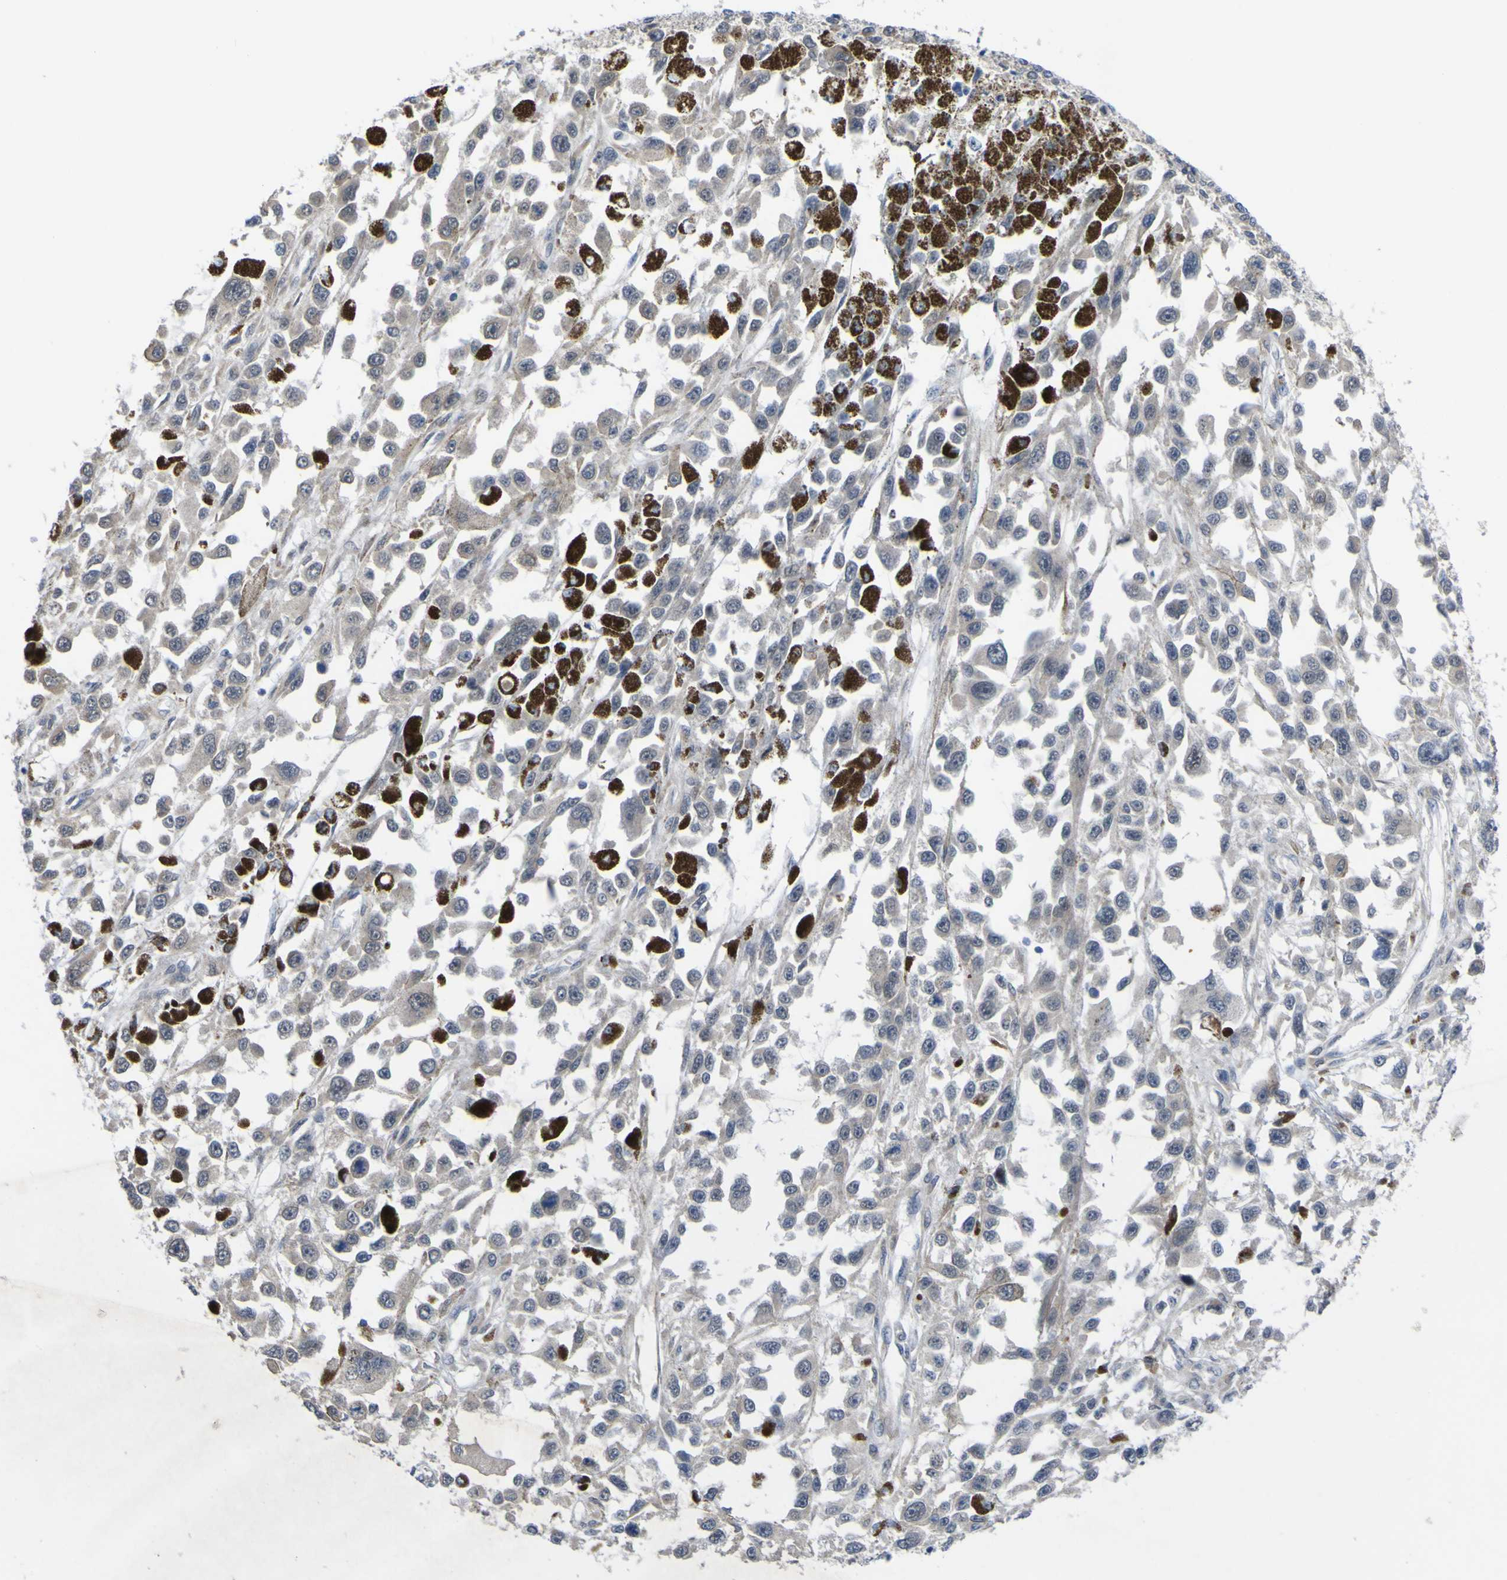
{"staining": {"intensity": "negative", "quantity": "none", "location": "none"}, "tissue": "melanoma", "cell_type": "Tumor cells", "image_type": "cancer", "snomed": [{"axis": "morphology", "description": "Malignant melanoma, Metastatic site"}, {"axis": "topography", "description": "Lymph node"}], "caption": "DAB (3,3'-diaminobenzidine) immunohistochemical staining of human malignant melanoma (metastatic site) reveals no significant staining in tumor cells.", "gene": "TNFRSF11A", "patient": {"sex": "male", "age": 59}}